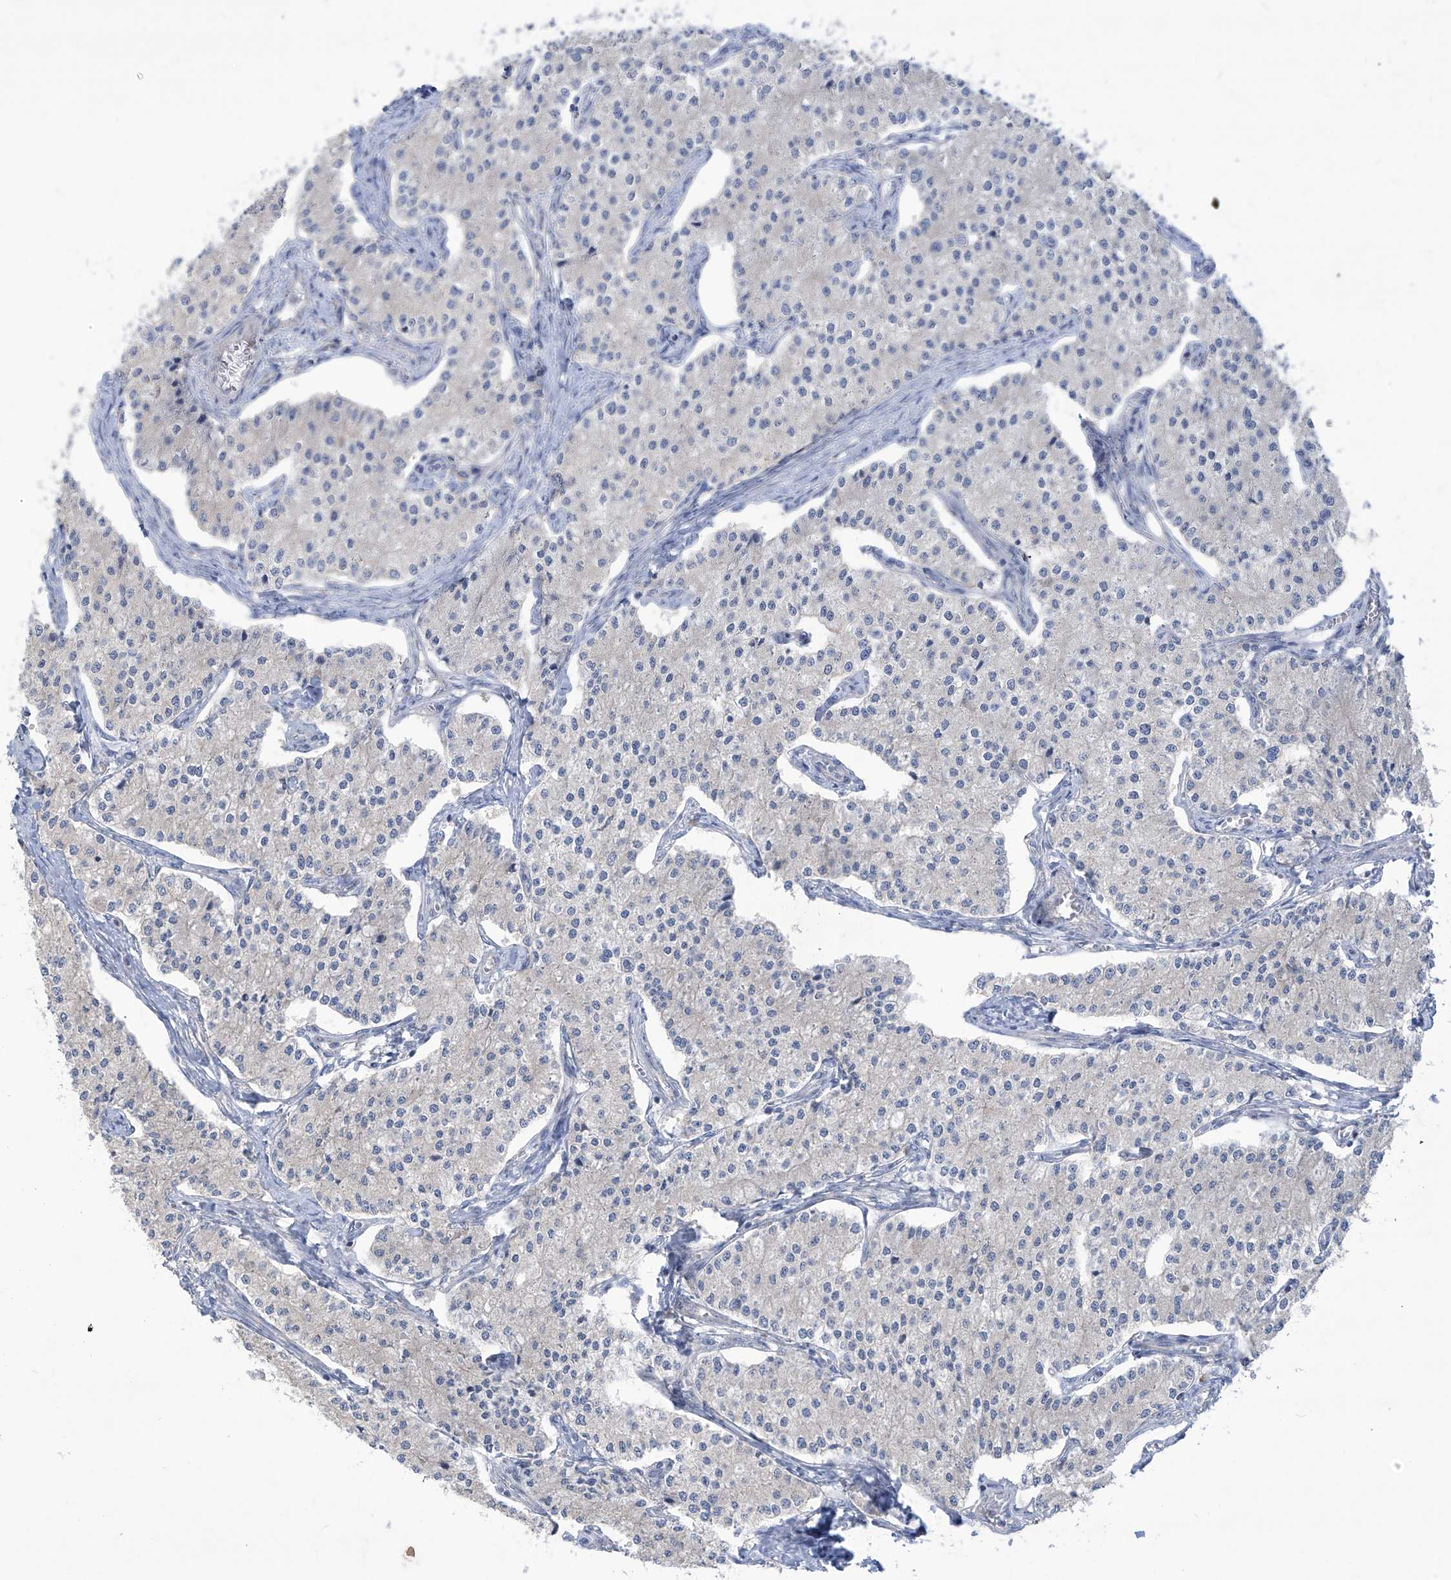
{"staining": {"intensity": "negative", "quantity": "none", "location": "none"}, "tissue": "carcinoid", "cell_type": "Tumor cells", "image_type": "cancer", "snomed": [{"axis": "morphology", "description": "Carcinoid, malignant, NOS"}, {"axis": "topography", "description": "Colon"}], "caption": "Tumor cells are negative for brown protein staining in malignant carcinoid.", "gene": "SCGB1D2", "patient": {"sex": "female", "age": 52}}